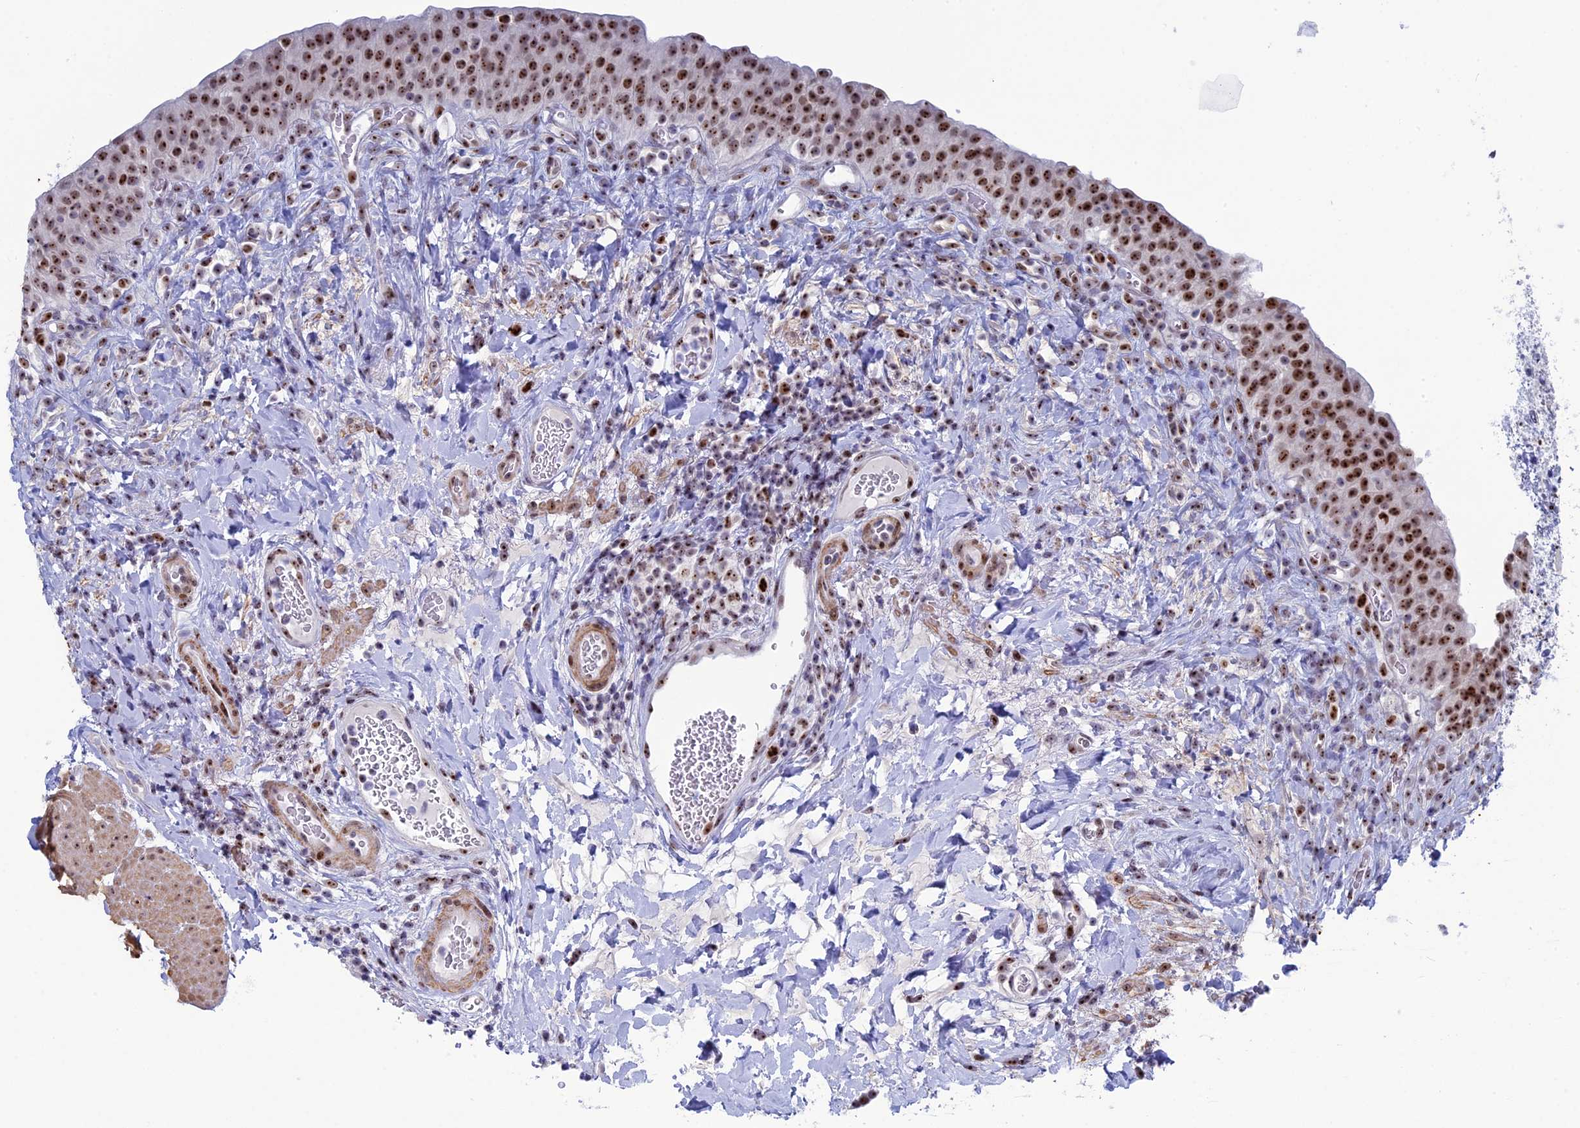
{"staining": {"intensity": "strong", "quantity": ">75%", "location": "nuclear"}, "tissue": "urinary bladder", "cell_type": "Urothelial cells", "image_type": "normal", "snomed": [{"axis": "morphology", "description": "Normal tissue, NOS"}, {"axis": "morphology", "description": "Inflammation, NOS"}, {"axis": "topography", "description": "Urinary bladder"}], "caption": "Urothelial cells exhibit high levels of strong nuclear expression in approximately >75% of cells in unremarkable human urinary bladder.", "gene": "CCDC86", "patient": {"sex": "male", "age": 64}}